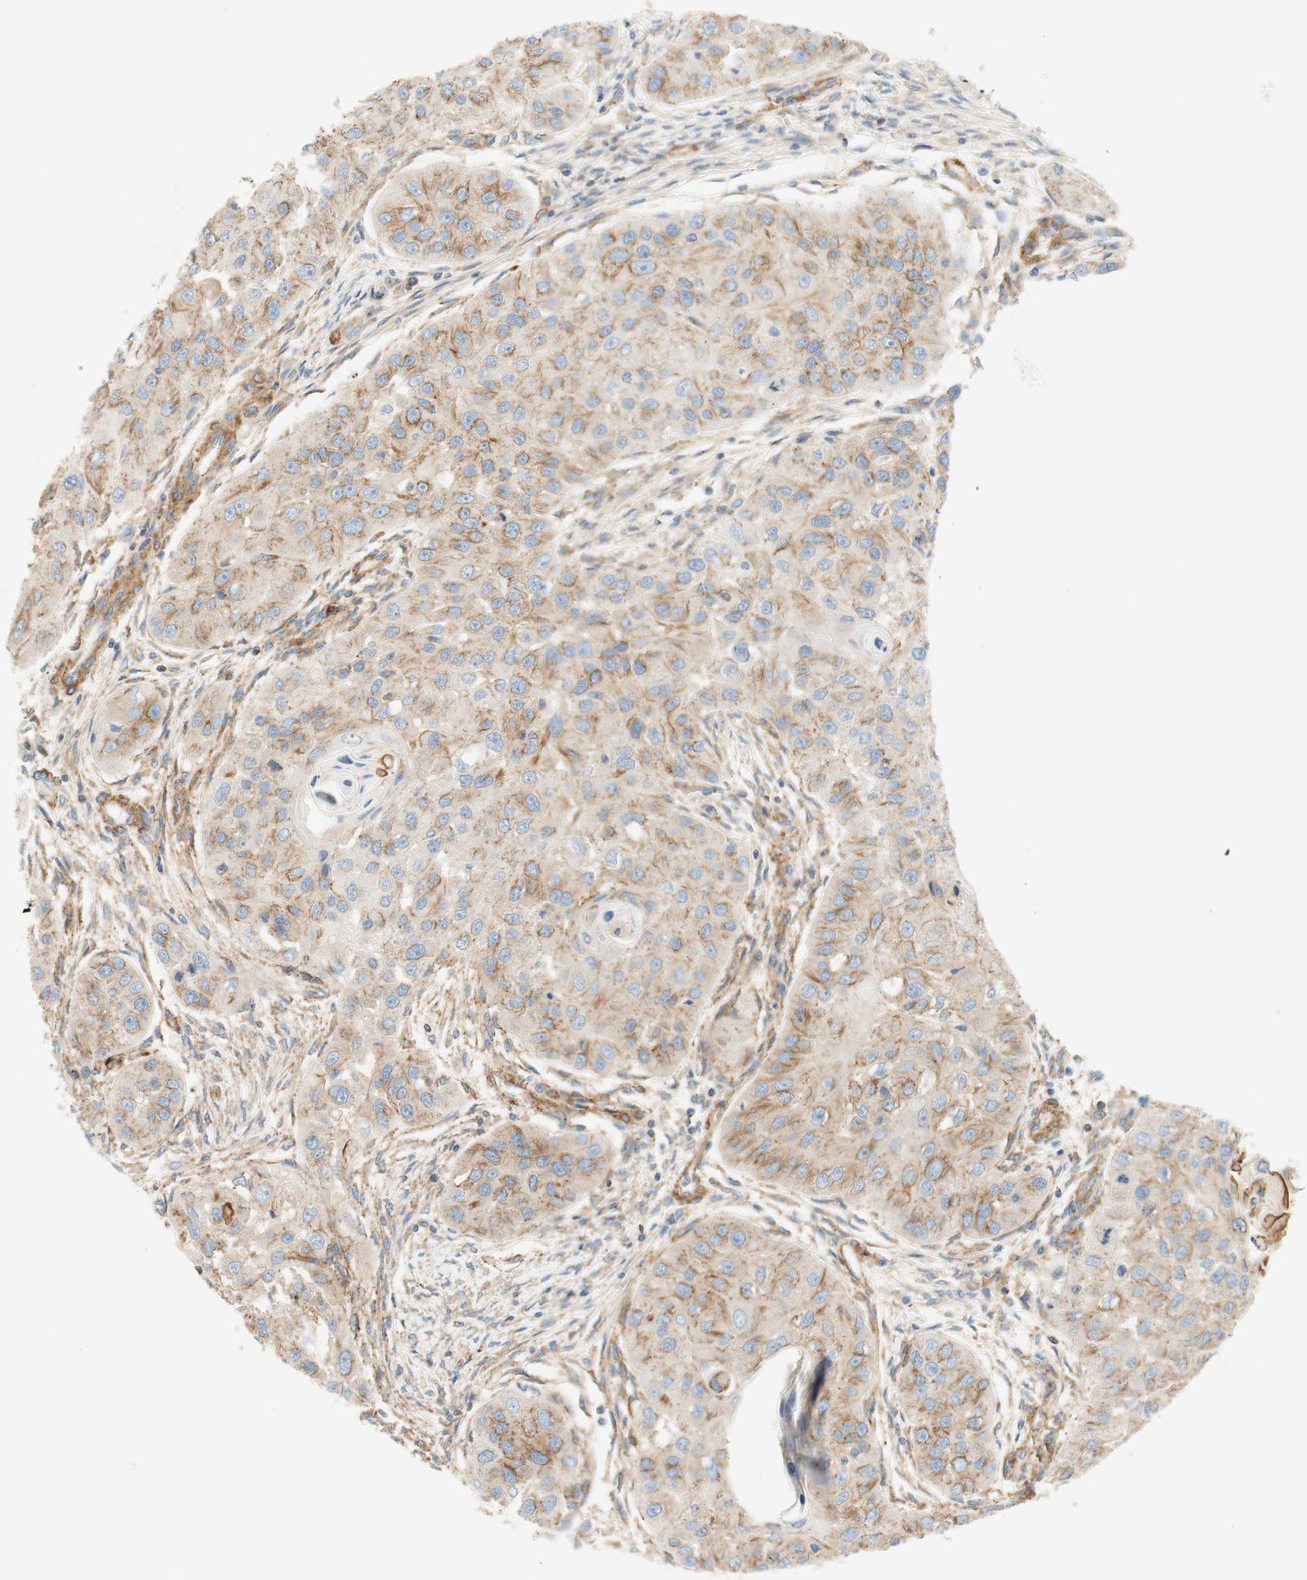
{"staining": {"intensity": "moderate", "quantity": ">75%", "location": "cytoplasmic/membranous"}, "tissue": "head and neck cancer", "cell_type": "Tumor cells", "image_type": "cancer", "snomed": [{"axis": "morphology", "description": "Normal tissue, NOS"}, {"axis": "morphology", "description": "Squamous cell carcinoma, NOS"}, {"axis": "topography", "description": "Skeletal muscle"}, {"axis": "topography", "description": "Head-Neck"}], "caption": "IHC (DAB) staining of human head and neck squamous cell carcinoma exhibits moderate cytoplasmic/membranous protein expression in about >75% of tumor cells.", "gene": "VPS26A", "patient": {"sex": "male", "age": 51}}